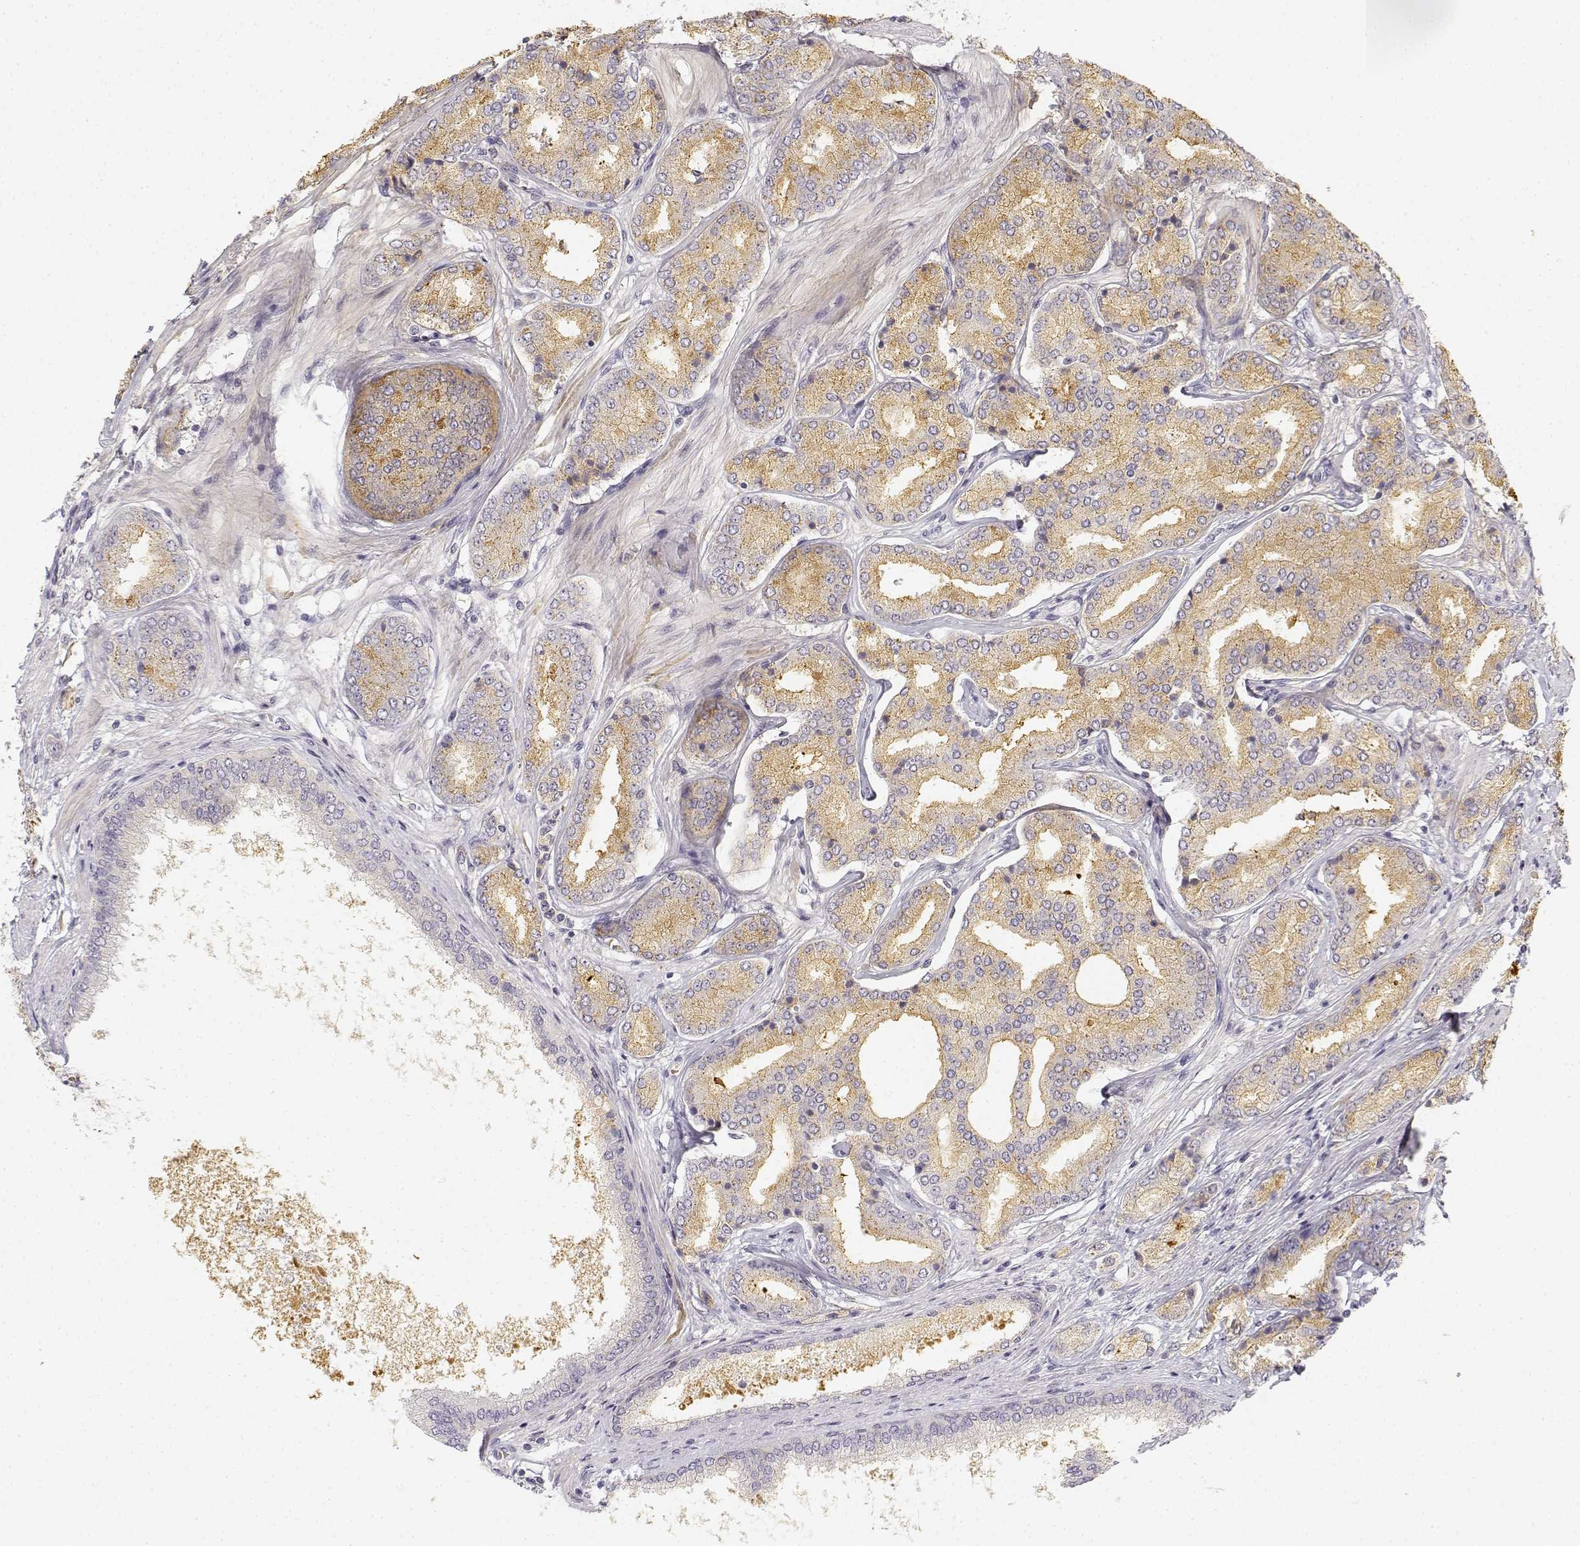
{"staining": {"intensity": "weak", "quantity": "25%-75%", "location": "cytoplasmic/membranous"}, "tissue": "prostate cancer", "cell_type": "Tumor cells", "image_type": "cancer", "snomed": [{"axis": "morphology", "description": "Adenocarcinoma, NOS"}, {"axis": "topography", "description": "Prostate"}], "caption": "Immunohistochemical staining of human prostate adenocarcinoma shows low levels of weak cytoplasmic/membranous protein positivity in approximately 25%-75% of tumor cells.", "gene": "GLIPR1L2", "patient": {"sex": "male", "age": 63}}